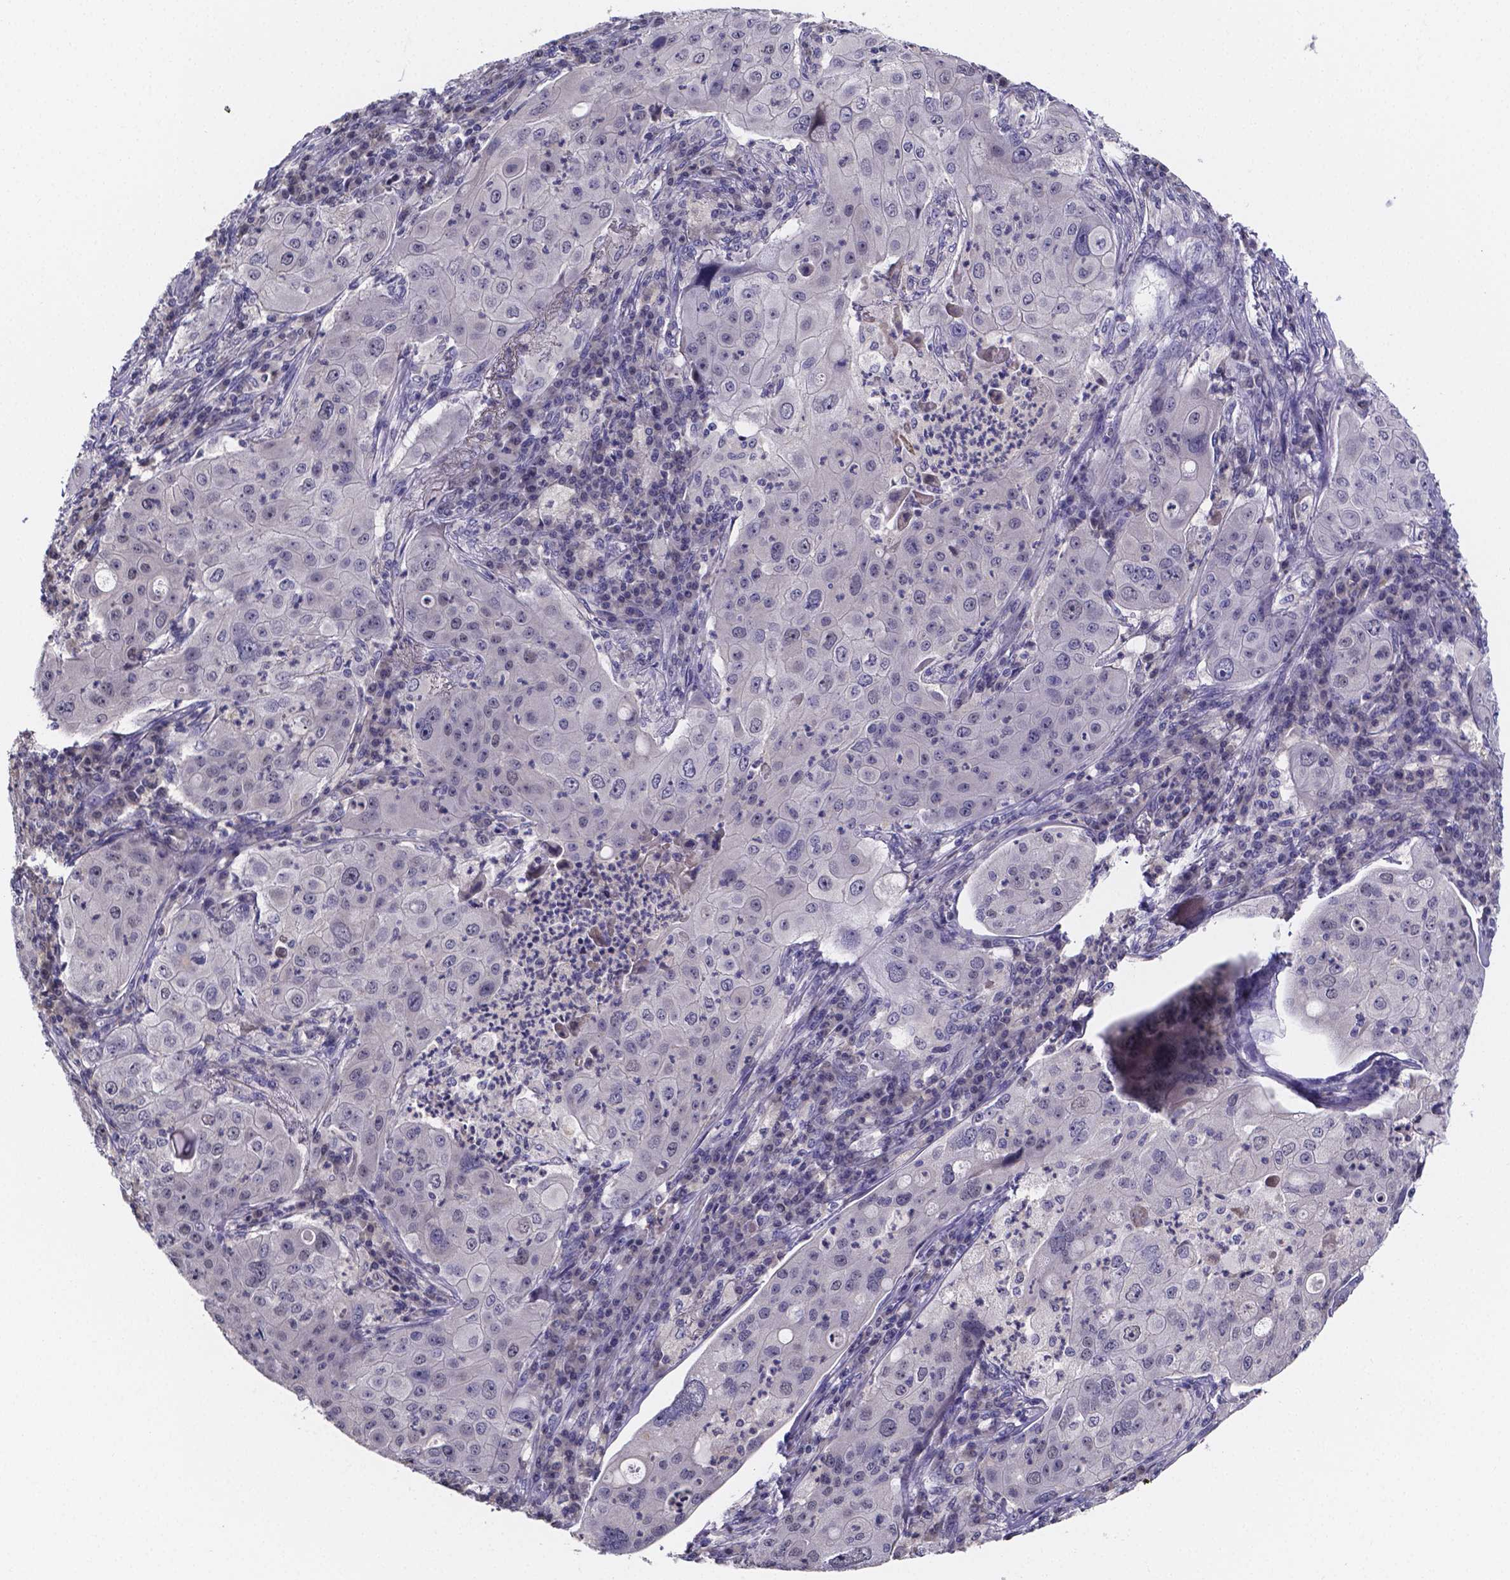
{"staining": {"intensity": "negative", "quantity": "none", "location": "none"}, "tissue": "lung cancer", "cell_type": "Tumor cells", "image_type": "cancer", "snomed": [{"axis": "morphology", "description": "Squamous cell carcinoma, NOS"}, {"axis": "topography", "description": "Lung"}], "caption": "Micrograph shows no significant protein positivity in tumor cells of lung cancer.", "gene": "IZUMO1", "patient": {"sex": "female", "age": 59}}